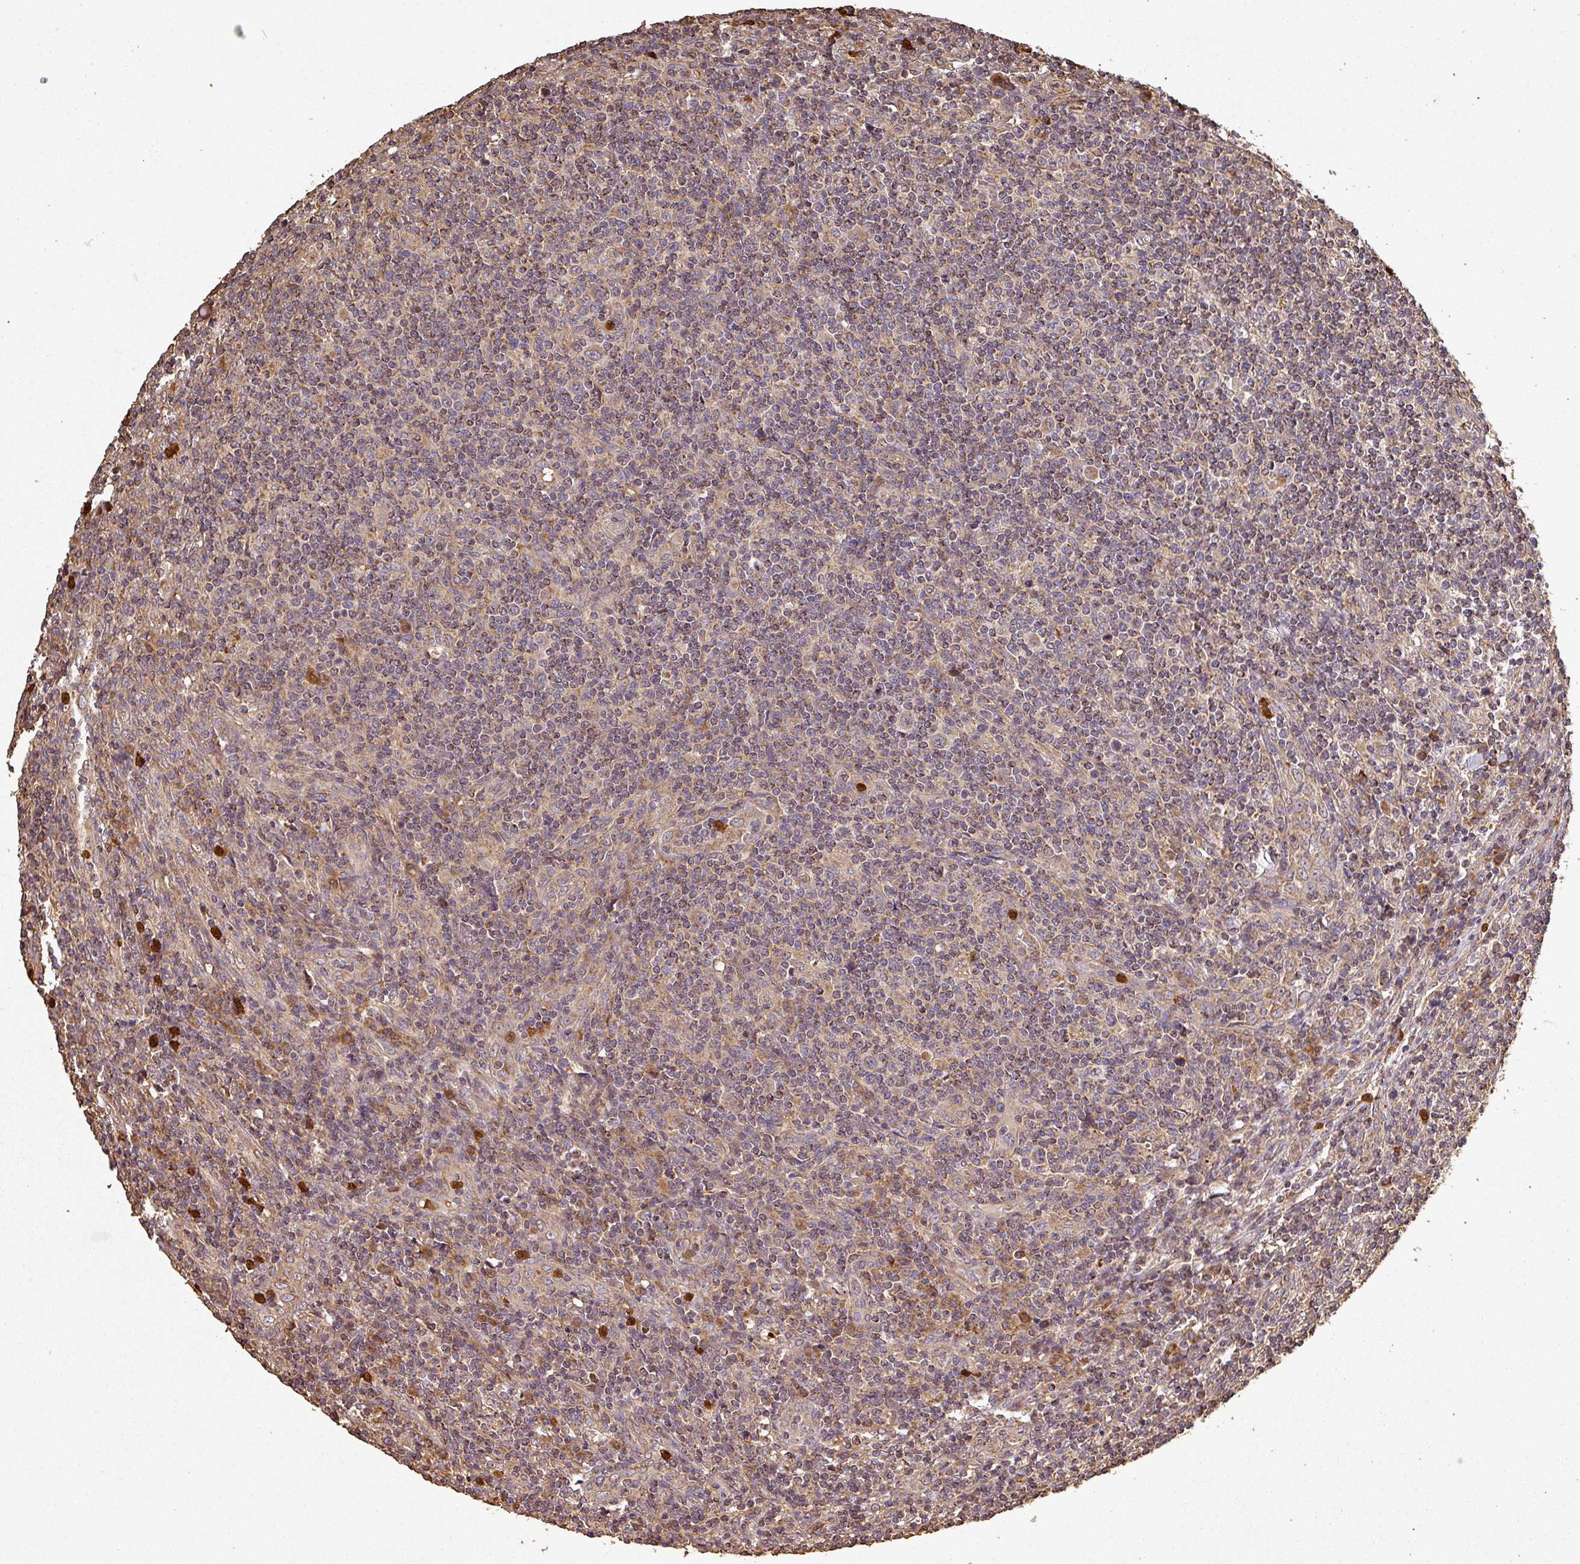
{"staining": {"intensity": "weak", "quantity": ">75%", "location": "cytoplasmic/membranous"}, "tissue": "lymphoma", "cell_type": "Tumor cells", "image_type": "cancer", "snomed": [{"axis": "morphology", "description": "Hodgkin's disease, NOS"}, {"axis": "topography", "description": "Lymph node"}], "caption": "This is a photomicrograph of immunohistochemistry staining of Hodgkin's disease, which shows weak expression in the cytoplasmic/membranous of tumor cells.", "gene": "PLEKHM1", "patient": {"sex": "male", "age": 83}}